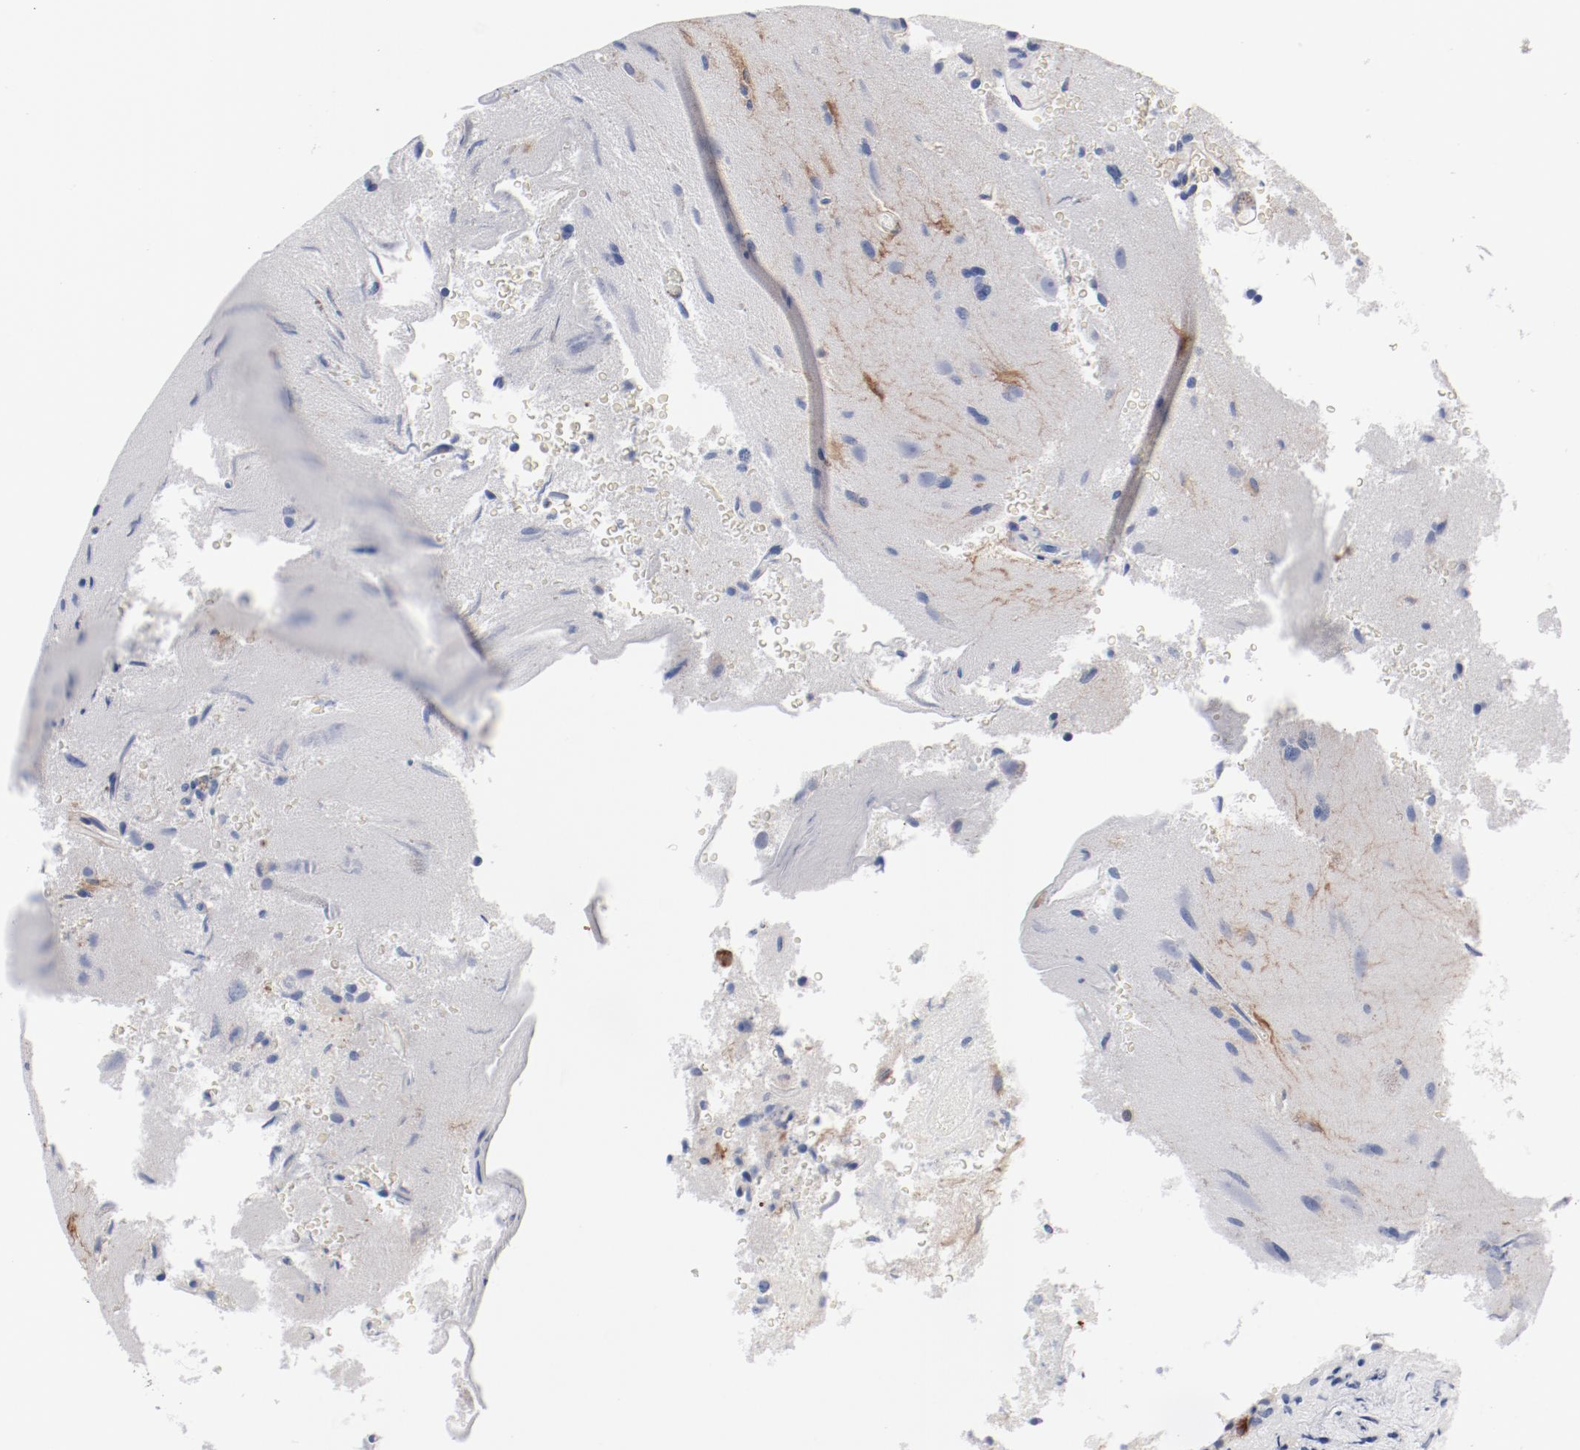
{"staining": {"intensity": "weak", "quantity": "<25%", "location": "cytoplasmic/membranous"}, "tissue": "glioma", "cell_type": "Tumor cells", "image_type": "cancer", "snomed": [{"axis": "morphology", "description": "Normal tissue, NOS"}, {"axis": "morphology", "description": "Glioma, malignant, High grade"}, {"axis": "topography", "description": "Cerebral cortex"}], "caption": "An immunohistochemistry (IHC) histopathology image of glioma is shown. There is no staining in tumor cells of glioma. Nuclei are stained in blue.", "gene": "KCNK13", "patient": {"sex": "male", "age": 75}}